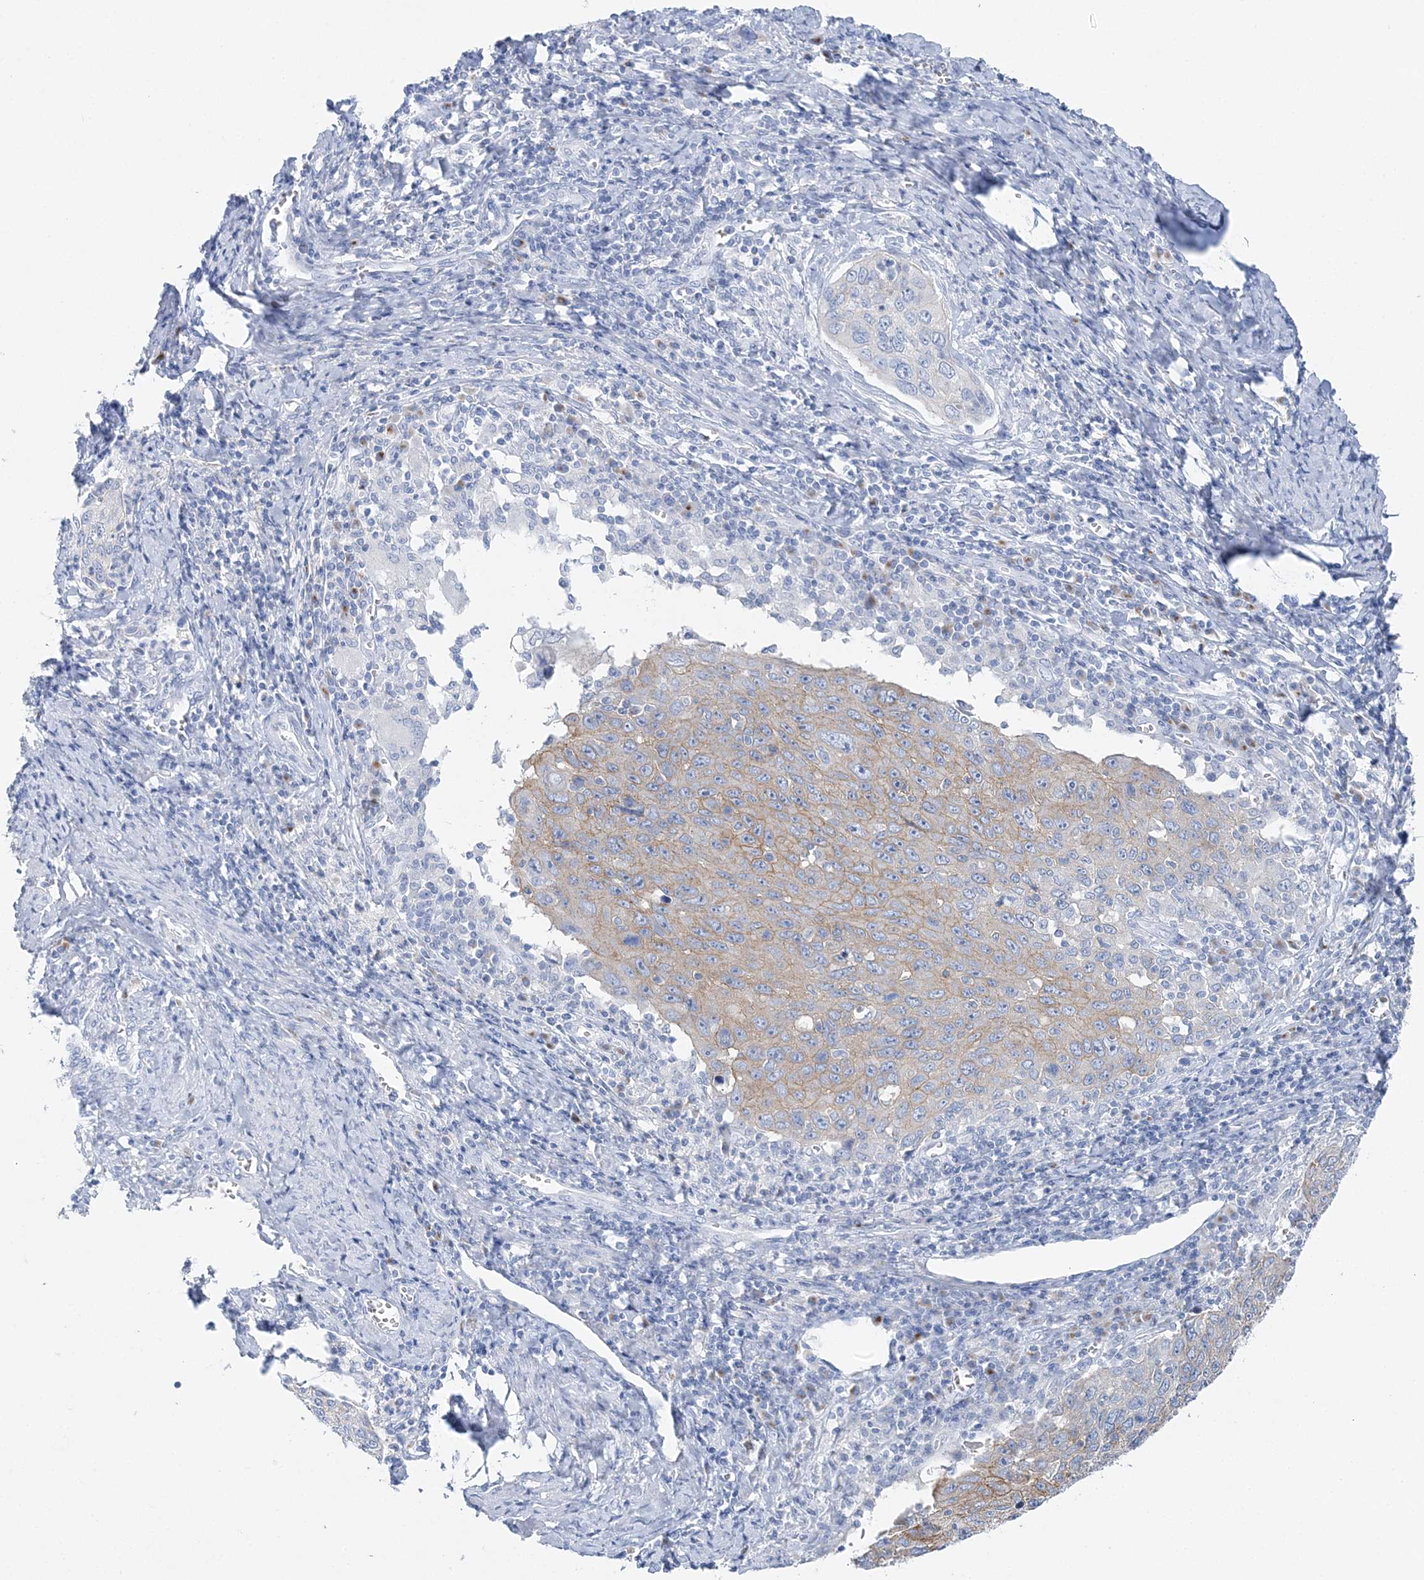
{"staining": {"intensity": "weak", "quantity": "25%-75%", "location": "cytoplasmic/membranous"}, "tissue": "cervical cancer", "cell_type": "Tumor cells", "image_type": "cancer", "snomed": [{"axis": "morphology", "description": "Squamous cell carcinoma, NOS"}, {"axis": "topography", "description": "Cervix"}], "caption": "Immunohistochemical staining of squamous cell carcinoma (cervical) displays low levels of weak cytoplasmic/membranous protein positivity in approximately 25%-75% of tumor cells.", "gene": "SLC5A6", "patient": {"sex": "female", "age": 53}}